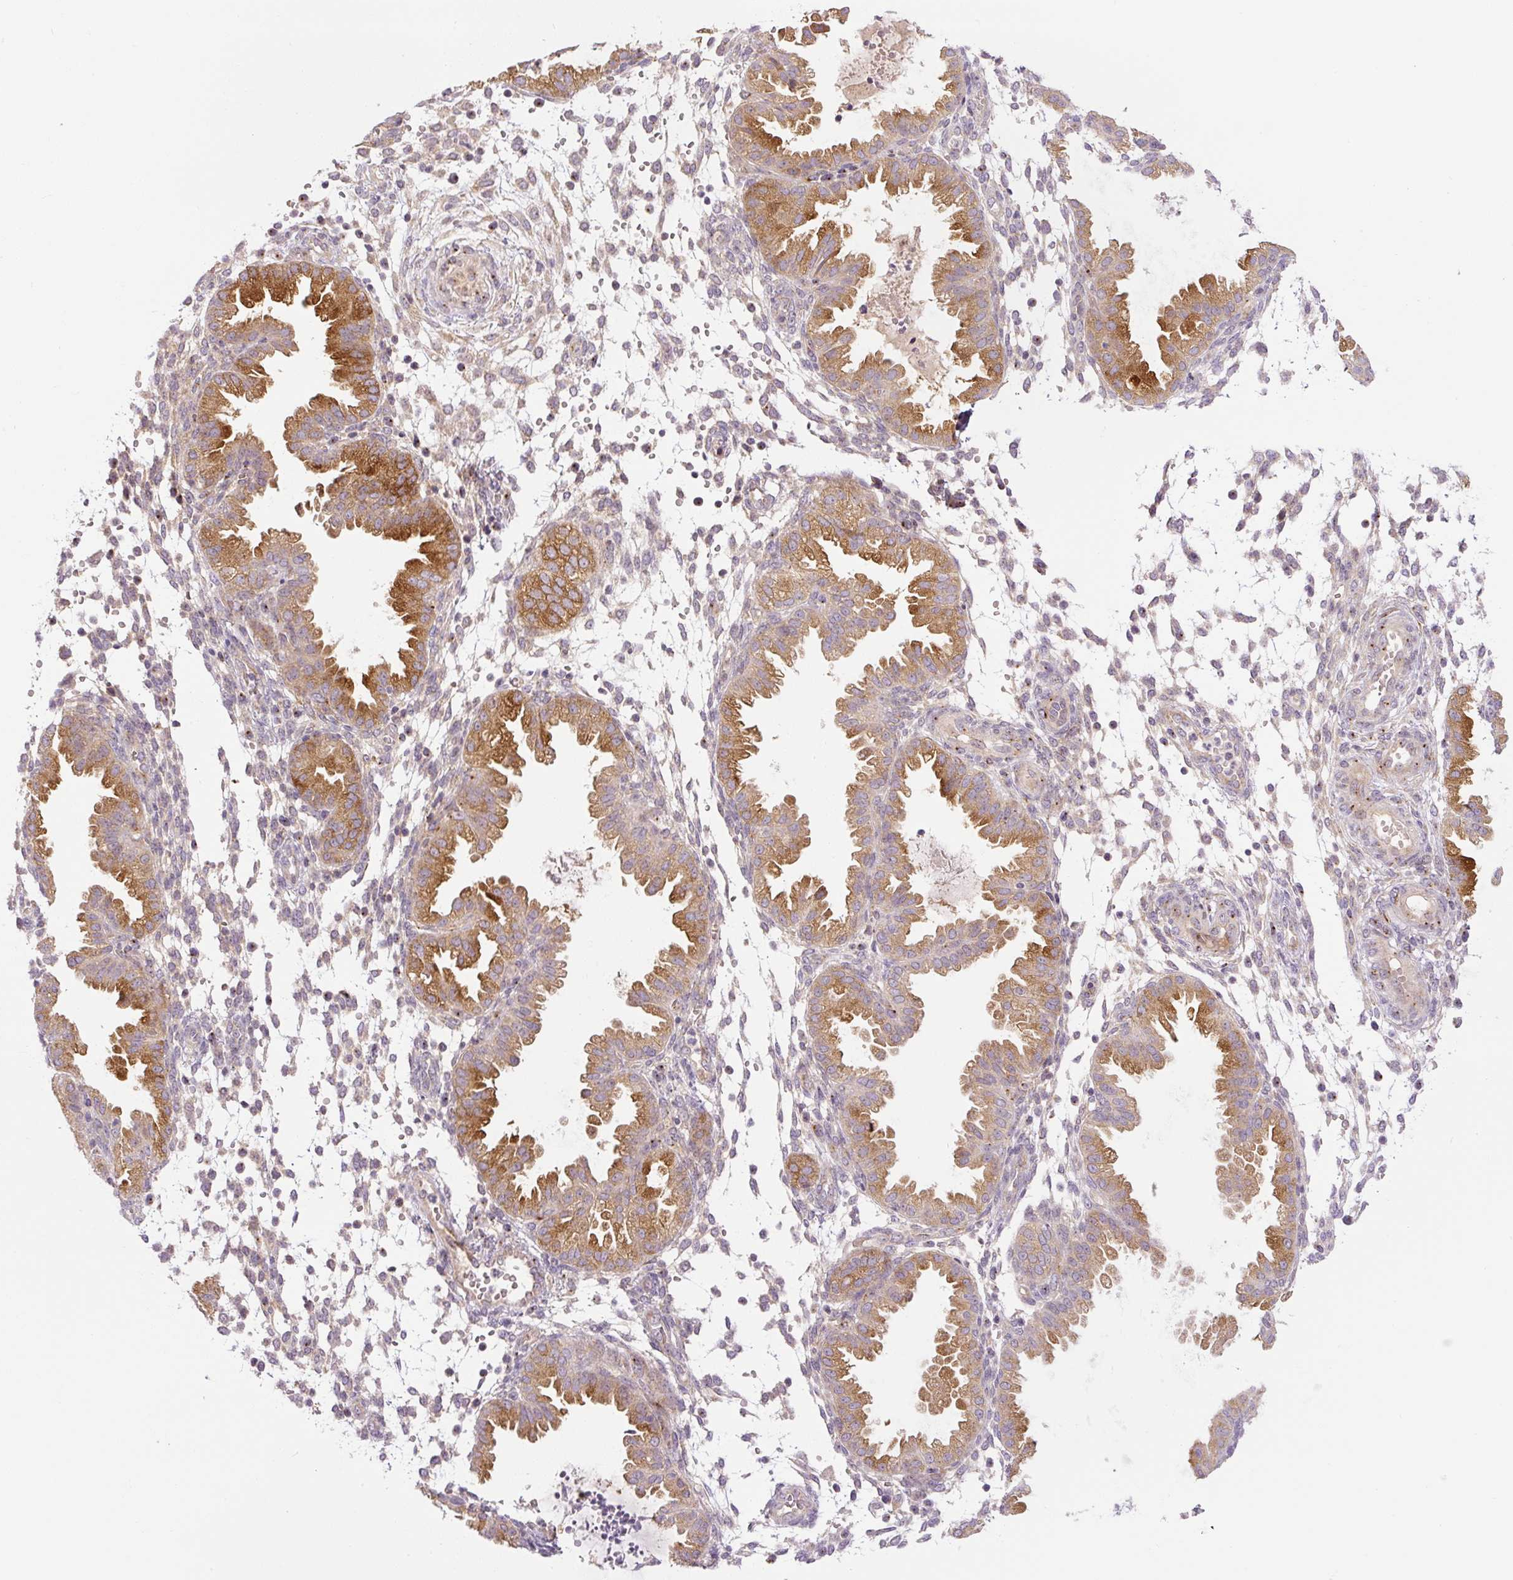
{"staining": {"intensity": "weak", "quantity": "<25%", "location": "cytoplasmic/membranous"}, "tissue": "endometrium", "cell_type": "Cells in endometrial stroma", "image_type": "normal", "snomed": [{"axis": "morphology", "description": "Normal tissue, NOS"}, {"axis": "topography", "description": "Endometrium"}], "caption": "IHC of benign endometrium reveals no expression in cells in endometrial stroma. The staining is performed using DAB (3,3'-diaminobenzidine) brown chromogen with nuclei counter-stained in using hematoxylin.", "gene": "PCM1", "patient": {"sex": "female", "age": 33}}